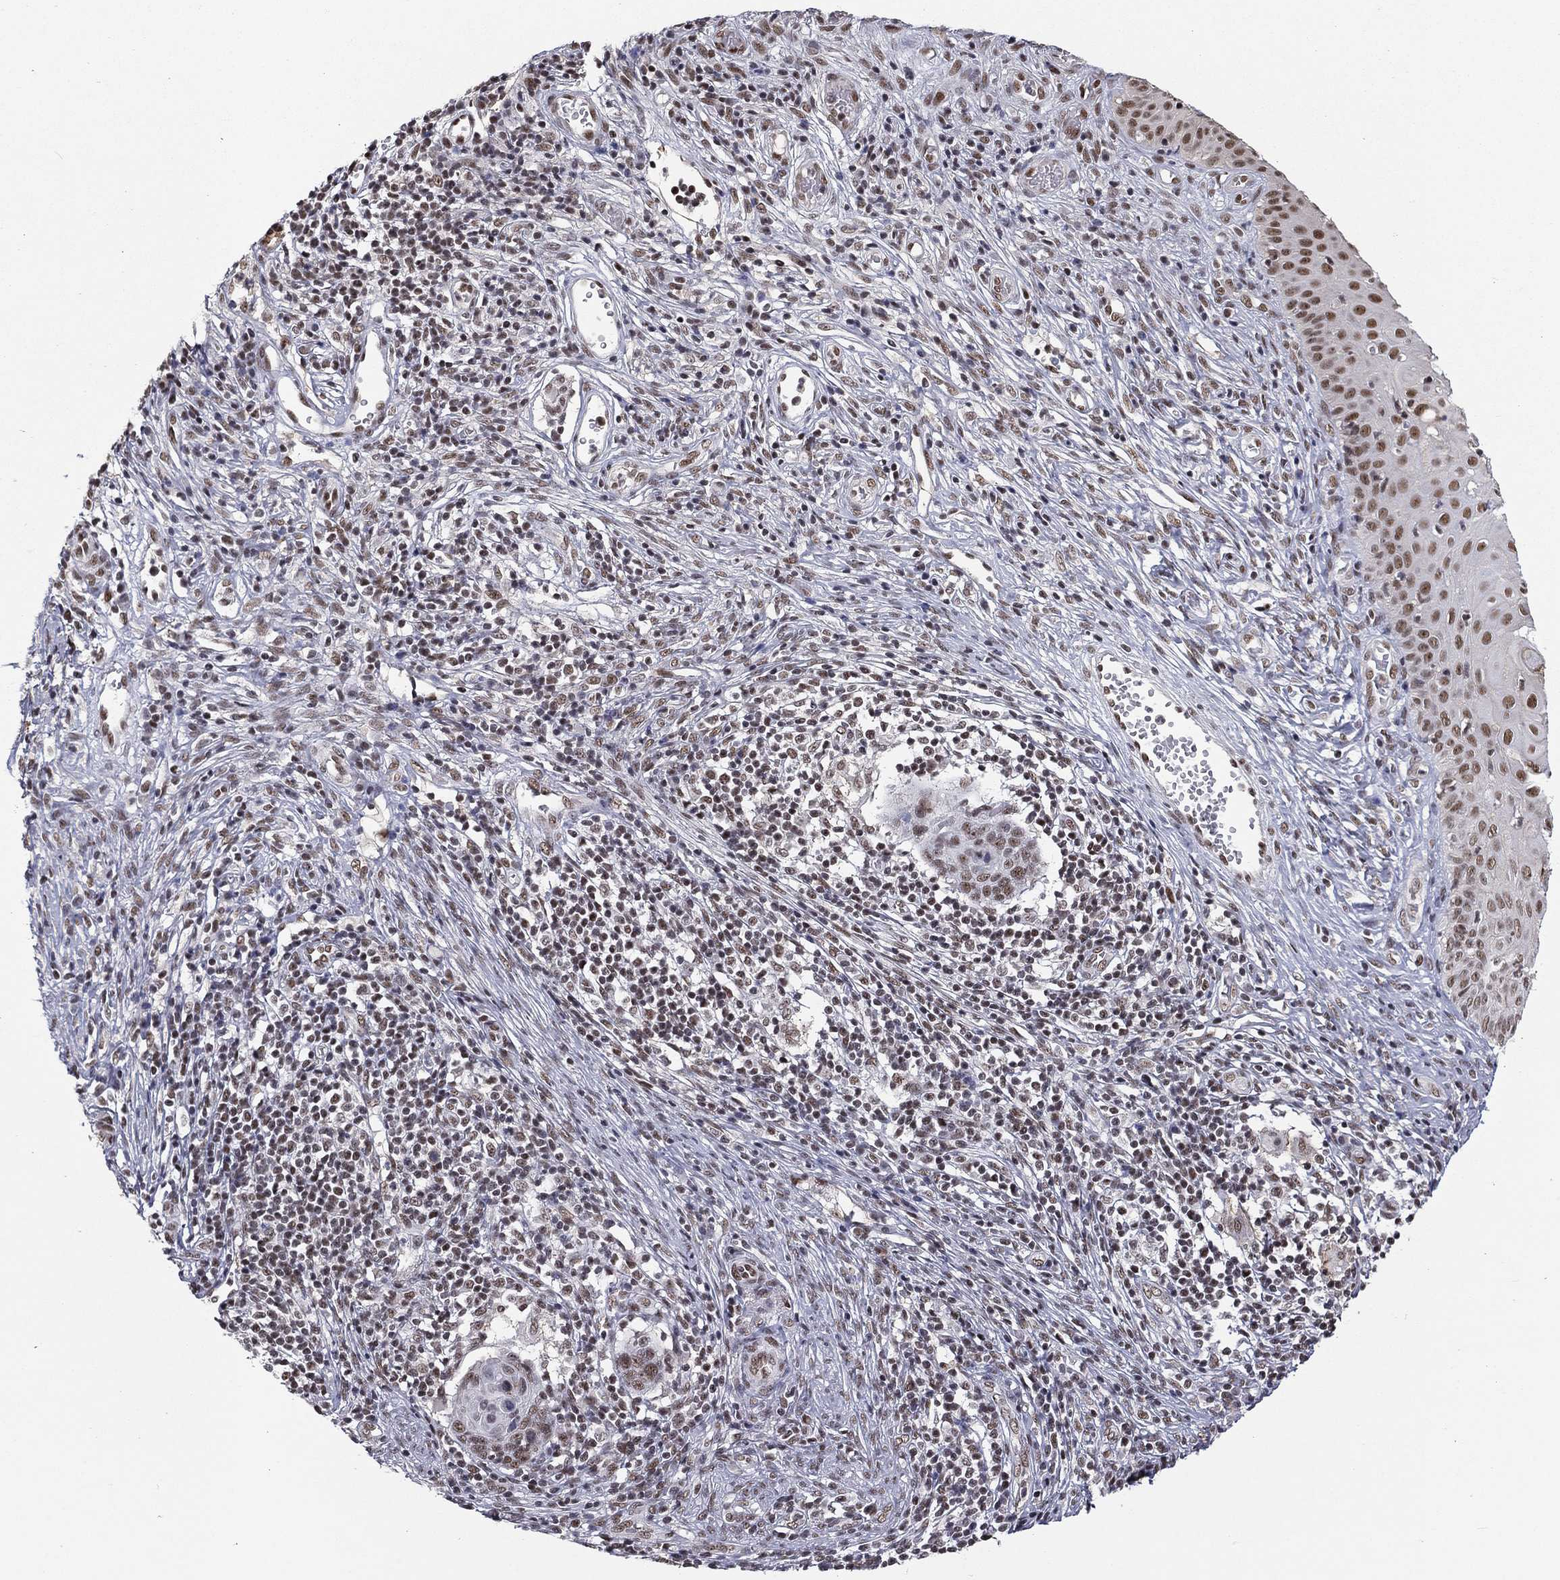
{"staining": {"intensity": "moderate", "quantity": "25%-75%", "location": "nuclear"}, "tissue": "cervical cancer", "cell_type": "Tumor cells", "image_type": "cancer", "snomed": [{"axis": "morphology", "description": "Normal tissue, NOS"}, {"axis": "morphology", "description": "Squamous cell carcinoma, NOS"}, {"axis": "topography", "description": "Cervix"}], "caption": "Cervical cancer stained for a protein displays moderate nuclear positivity in tumor cells.", "gene": "GPALPP1", "patient": {"sex": "female", "age": 39}}